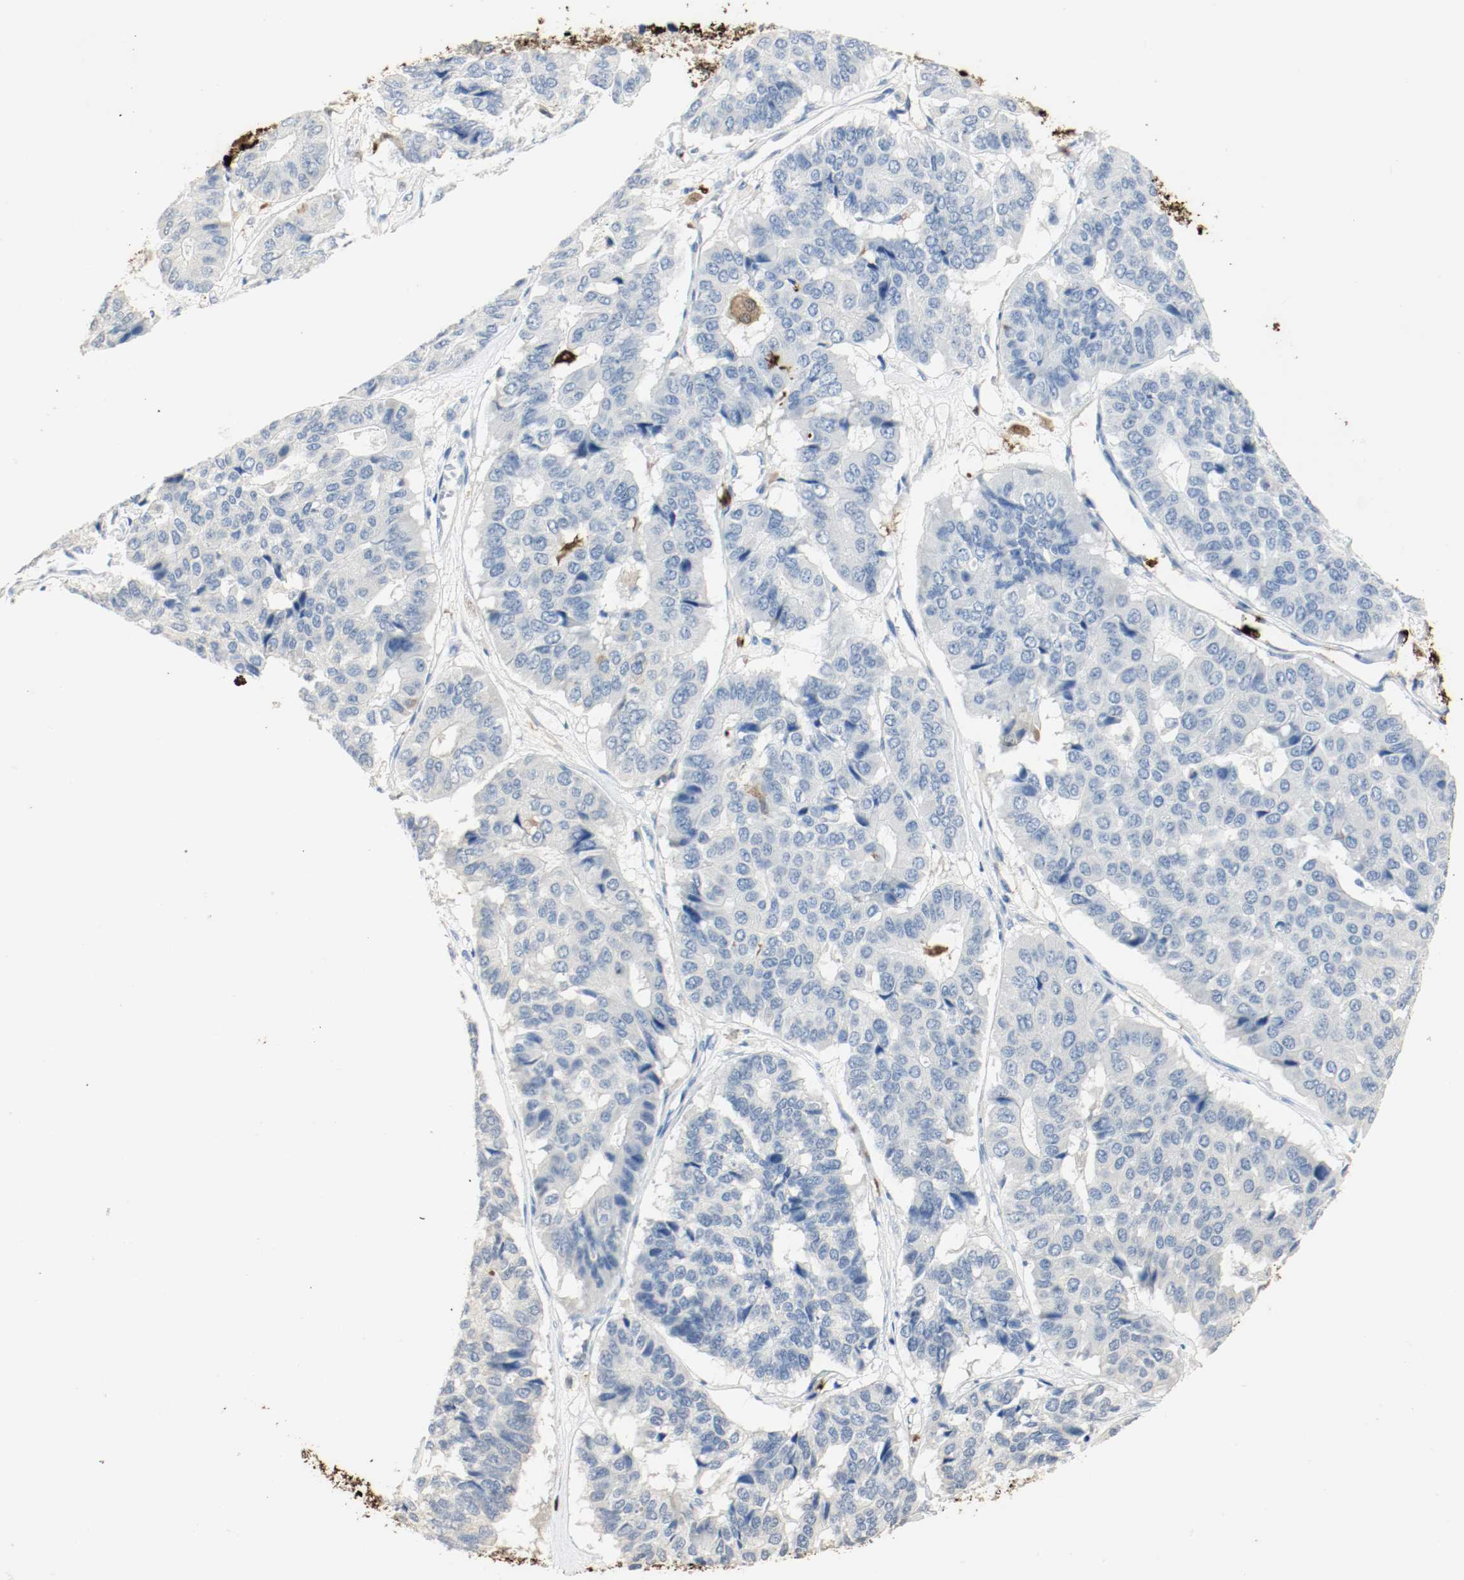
{"staining": {"intensity": "weak", "quantity": "<25%", "location": "cytoplasmic/membranous"}, "tissue": "pancreatic cancer", "cell_type": "Tumor cells", "image_type": "cancer", "snomed": [{"axis": "morphology", "description": "Adenocarcinoma, NOS"}, {"axis": "topography", "description": "Pancreas"}], "caption": "Tumor cells show no significant staining in pancreatic cancer.", "gene": "S100A9", "patient": {"sex": "male", "age": 50}}